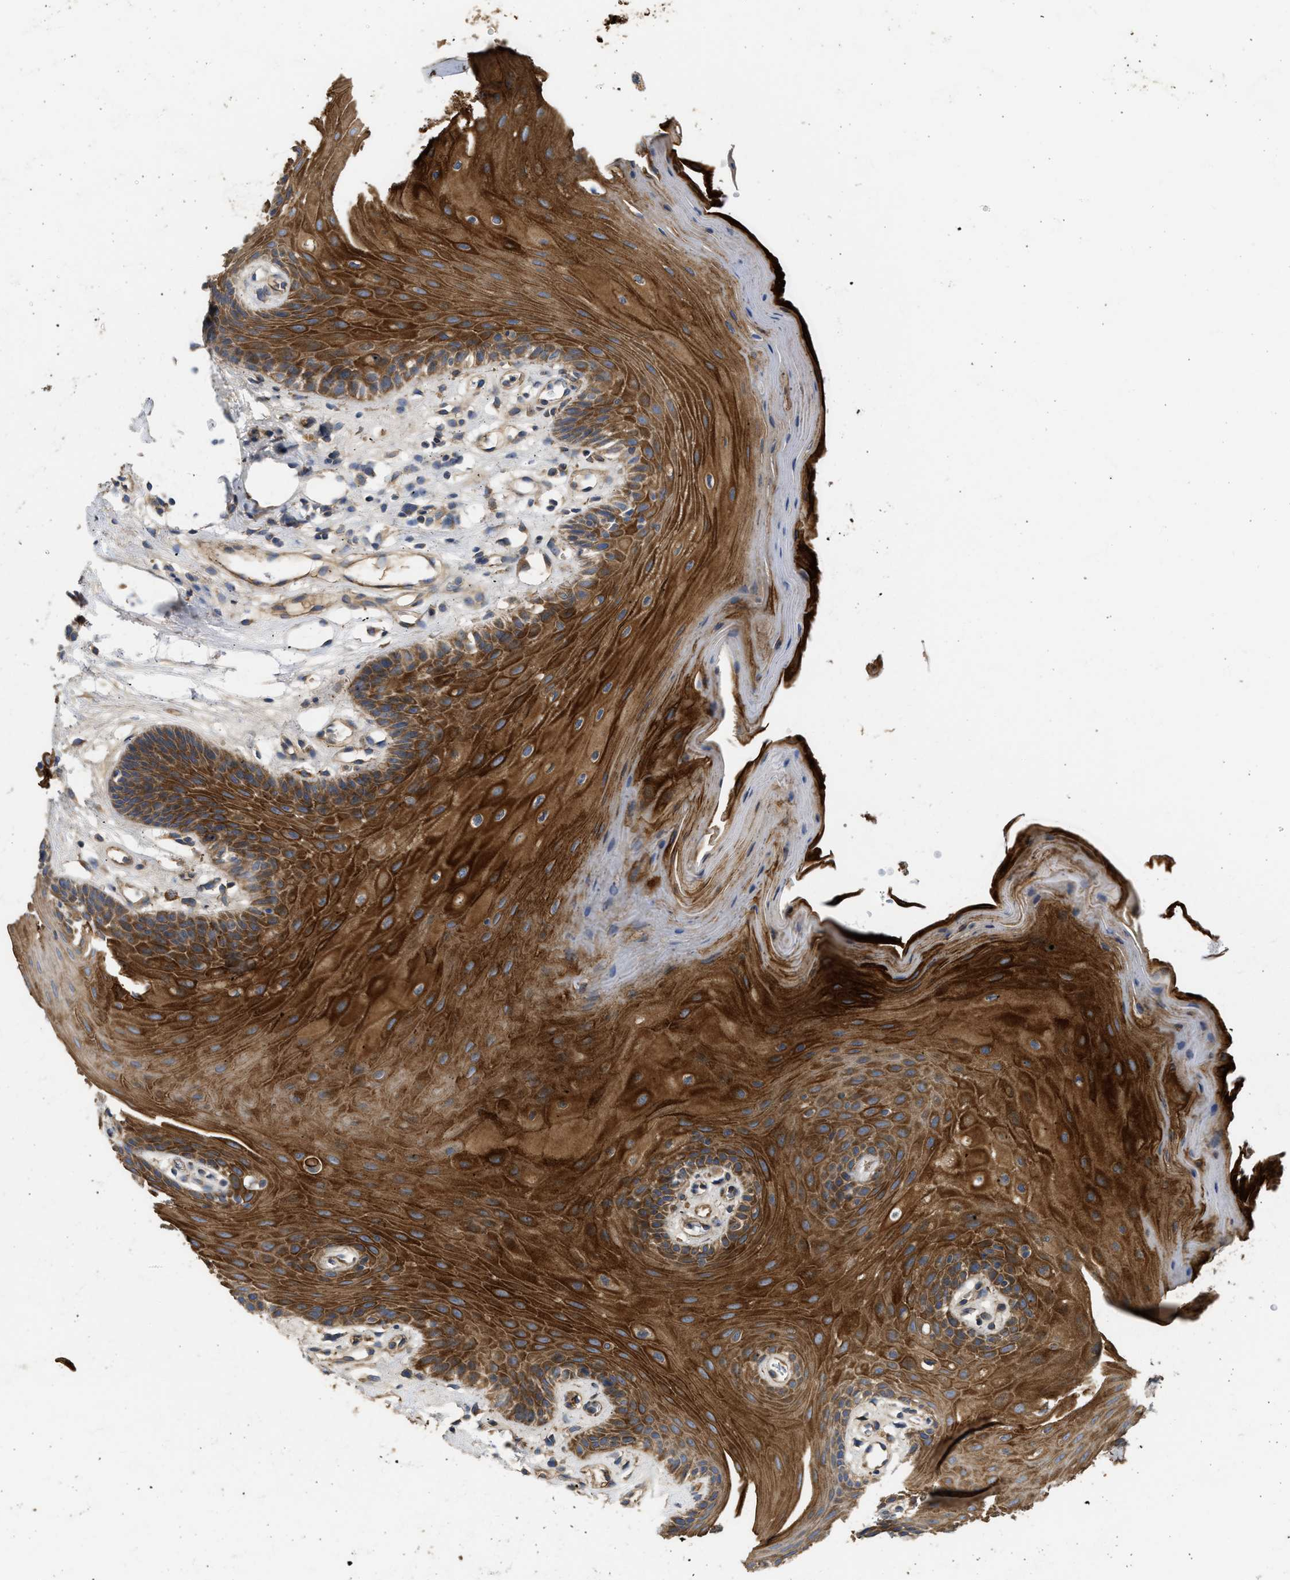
{"staining": {"intensity": "strong", "quantity": ">75%", "location": "cytoplasmic/membranous"}, "tissue": "oral mucosa", "cell_type": "Squamous epithelial cells", "image_type": "normal", "snomed": [{"axis": "morphology", "description": "Normal tissue, NOS"}, {"axis": "morphology", "description": "Squamous cell carcinoma, NOS"}, {"axis": "topography", "description": "Oral tissue"}, {"axis": "topography", "description": "Head-Neck"}], "caption": "This histopathology image displays immunohistochemistry (IHC) staining of benign human oral mucosa, with high strong cytoplasmic/membranous staining in approximately >75% of squamous epithelial cells.", "gene": "CSRNP2", "patient": {"sex": "male", "age": 71}}